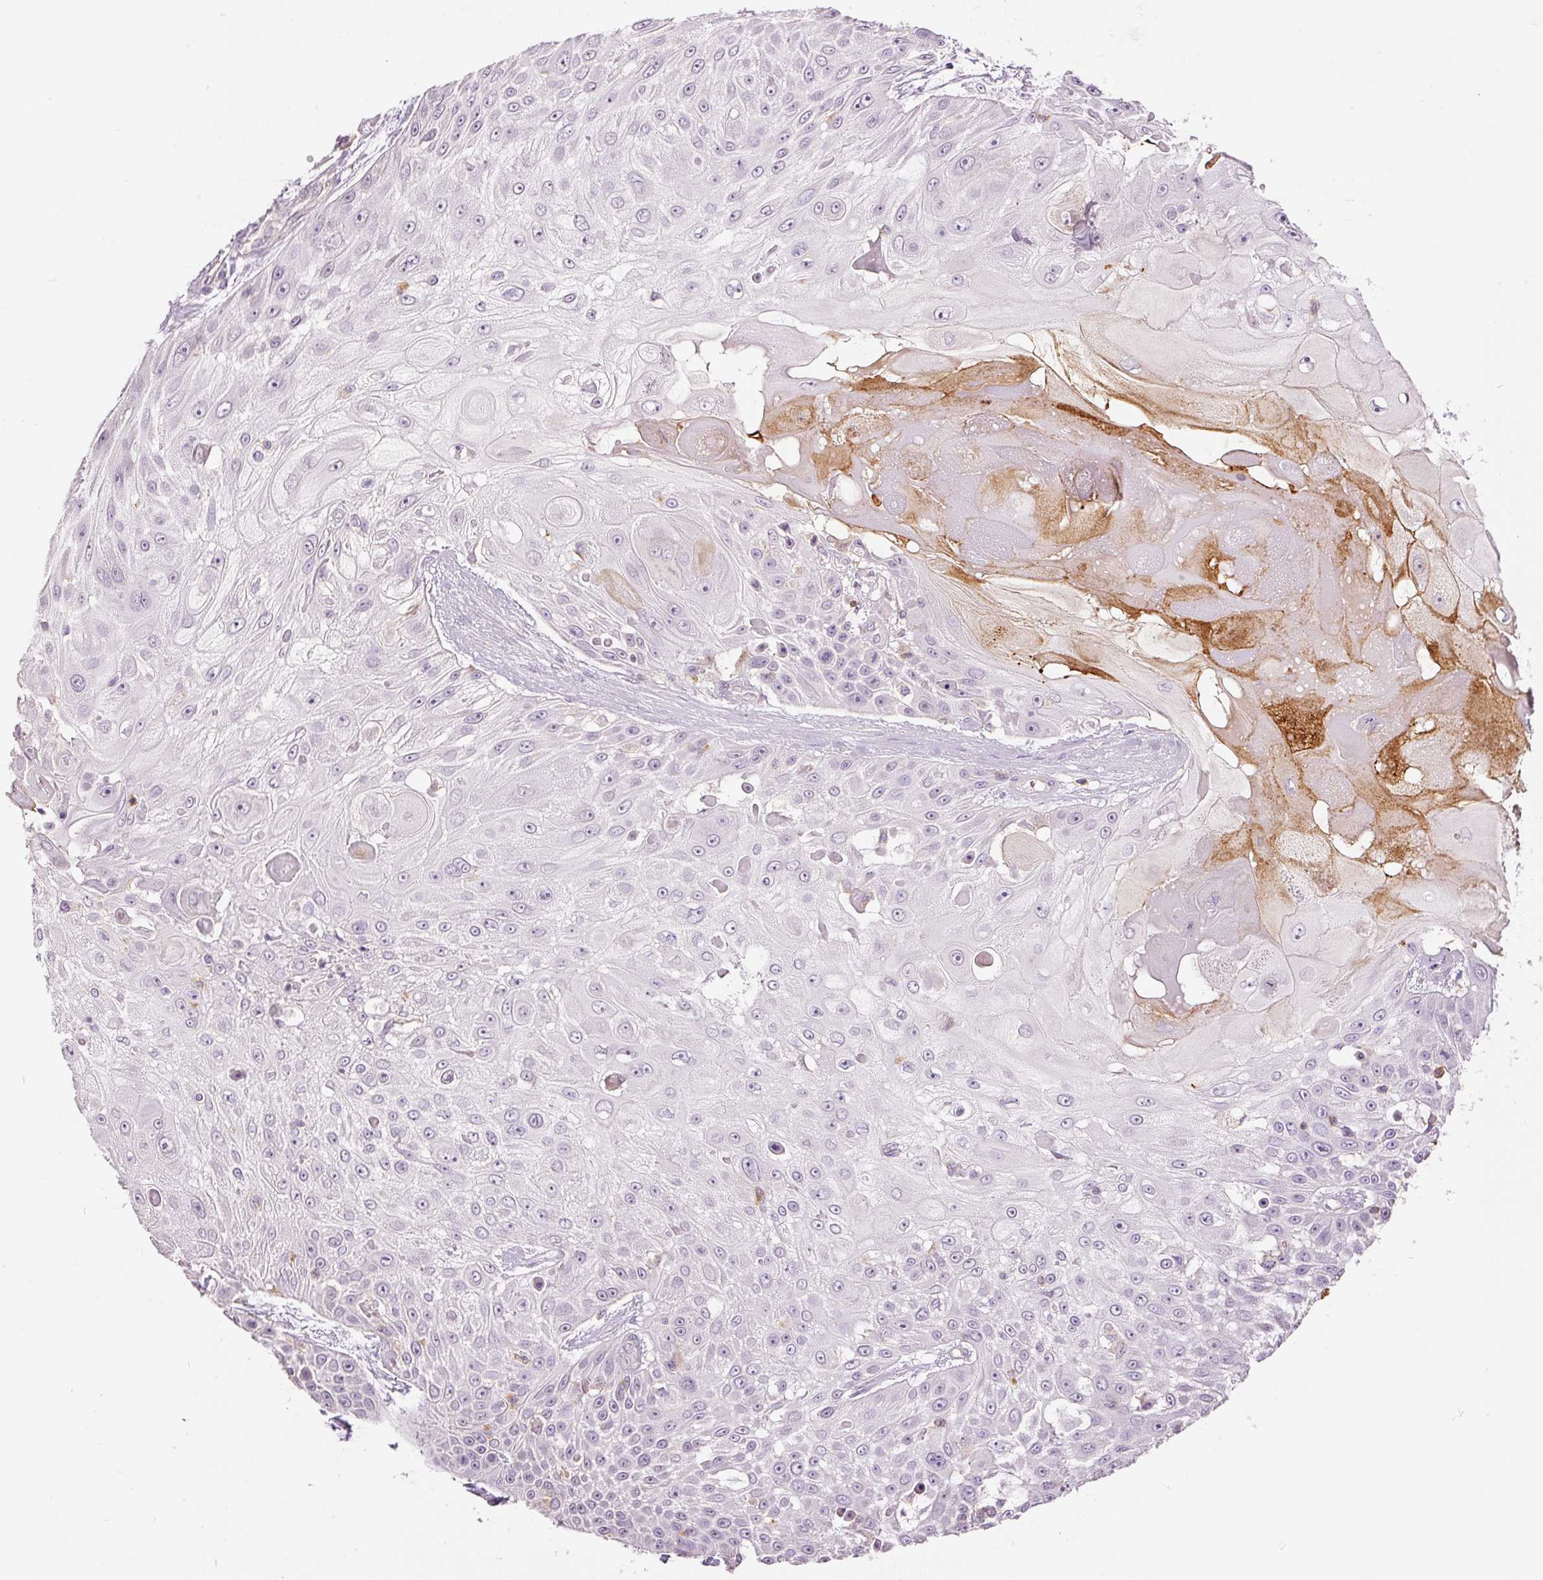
{"staining": {"intensity": "weak", "quantity": "<25%", "location": "cytoplasmic/membranous"}, "tissue": "skin cancer", "cell_type": "Tumor cells", "image_type": "cancer", "snomed": [{"axis": "morphology", "description": "Squamous cell carcinoma, NOS"}, {"axis": "topography", "description": "Skin"}], "caption": "High power microscopy photomicrograph of an immunohistochemistry histopathology image of squamous cell carcinoma (skin), revealing no significant expression in tumor cells.", "gene": "DOK6", "patient": {"sex": "female", "age": 86}}